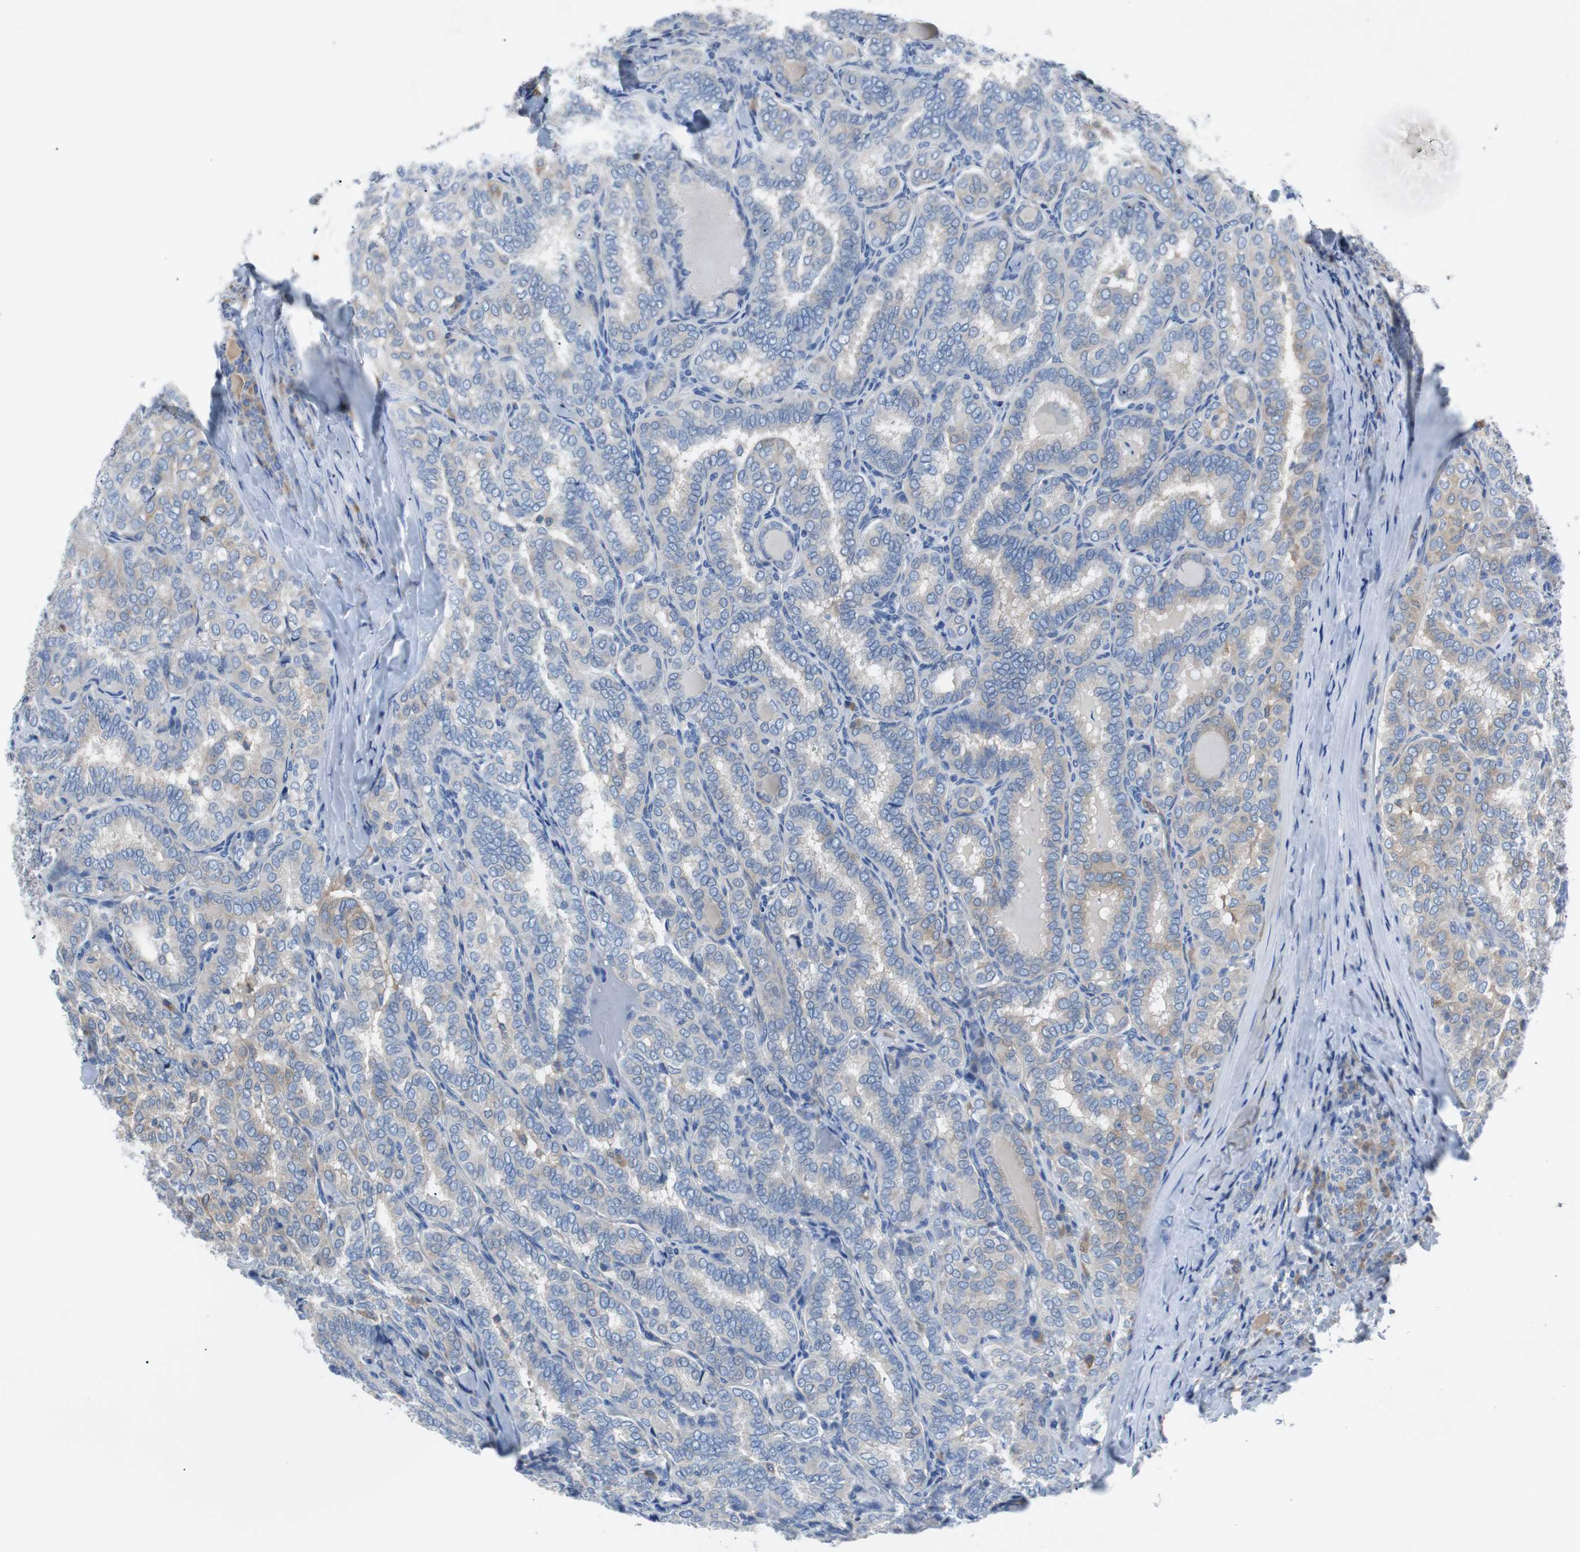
{"staining": {"intensity": "weak", "quantity": "<25%", "location": "cytoplasmic/membranous"}, "tissue": "thyroid cancer", "cell_type": "Tumor cells", "image_type": "cancer", "snomed": [{"axis": "morphology", "description": "Normal tissue, NOS"}, {"axis": "morphology", "description": "Papillary adenocarcinoma, NOS"}, {"axis": "topography", "description": "Thyroid gland"}], "caption": "This histopathology image is of thyroid papillary adenocarcinoma stained with immunohistochemistry (IHC) to label a protein in brown with the nuclei are counter-stained blue. There is no positivity in tumor cells.", "gene": "EEF2K", "patient": {"sex": "female", "age": 30}}